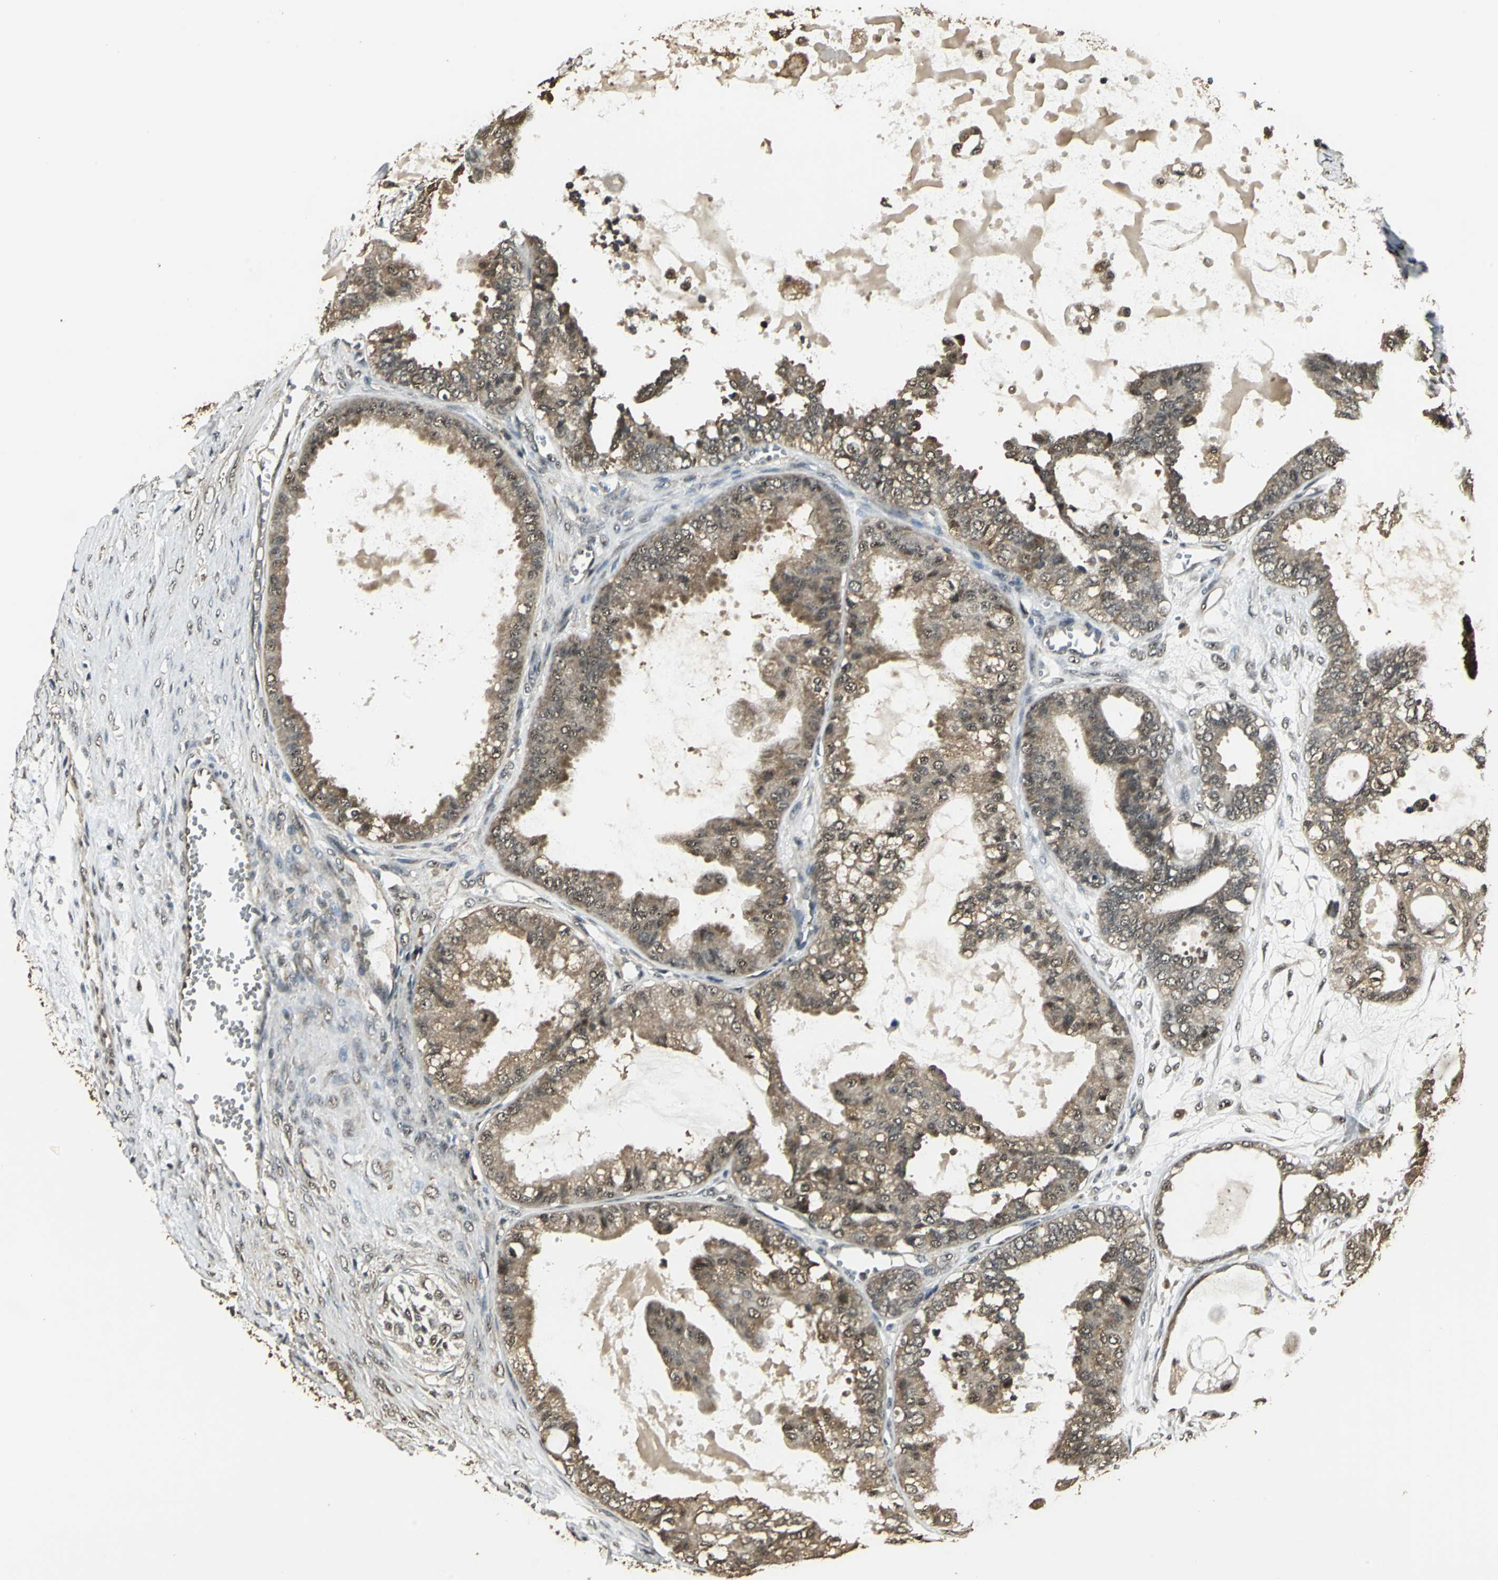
{"staining": {"intensity": "moderate", "quantity": ">75%", "location": "cytoplasmic/membranous"}, "tissue": "ovarian cancer", "cell_type": "Tumor cells", "image_type": "cancer", "snomed": [{"axis": "morphology", "description": "Carcinoma, NOS"}, {"axis": "morphology", "description": "Carcinoma, endometroid"}, {"axis": "topography", "description": "Ovary"}], "caption": "A high-resolution histopathology image shows immunohistochemistry (IHC) staining of ovarian cancer (endometroid carcinoma), which reveals moderate cytoplasmic/membranous expression in approximately >75% of tumor cells.", "gene": "UCHL5", "patient": {"sex": "female", "age": 50}}